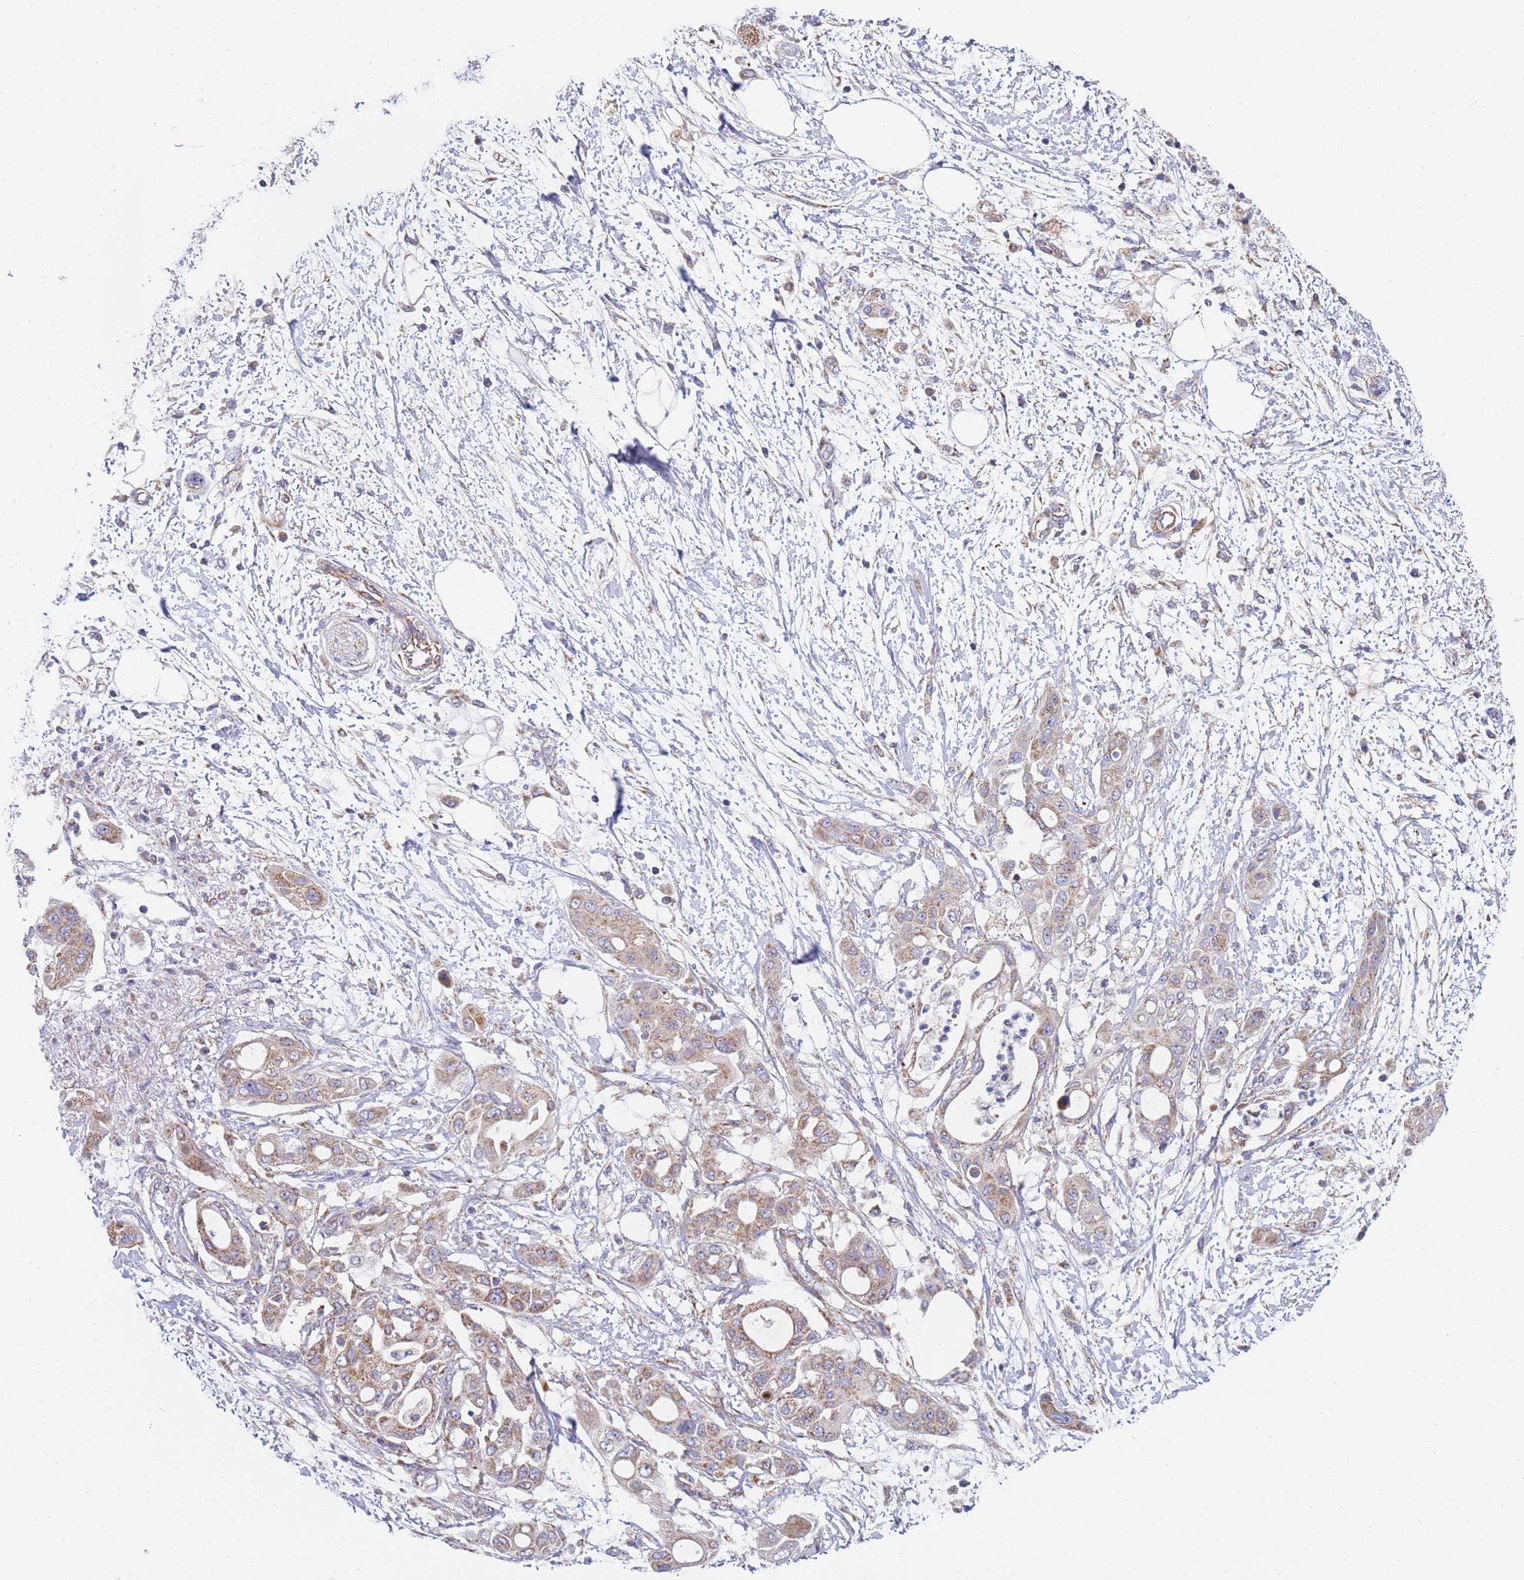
{"staining": {"intensity": "moderate", "quantity": ">75%", "location": "cytoplasmic/membranous"}, "tissue": "pancreatic cancer", "cell_type": "Tumor cells", "image_type": "cancer", "snomed": [{"axis": "morphology", "description": "Adenocarcinoma, NOS"}, {"axis": "topography", "description": "Pancreas"}], "caption": "This is an image of immunohistochemistry (IHC) staining of pancreatic cancer, which shows moderate positivity in the cytoplasmic/membranous of tumor cells.", "gene": "PWWP3A", "patient": {"sex": "male", "age": 68}}